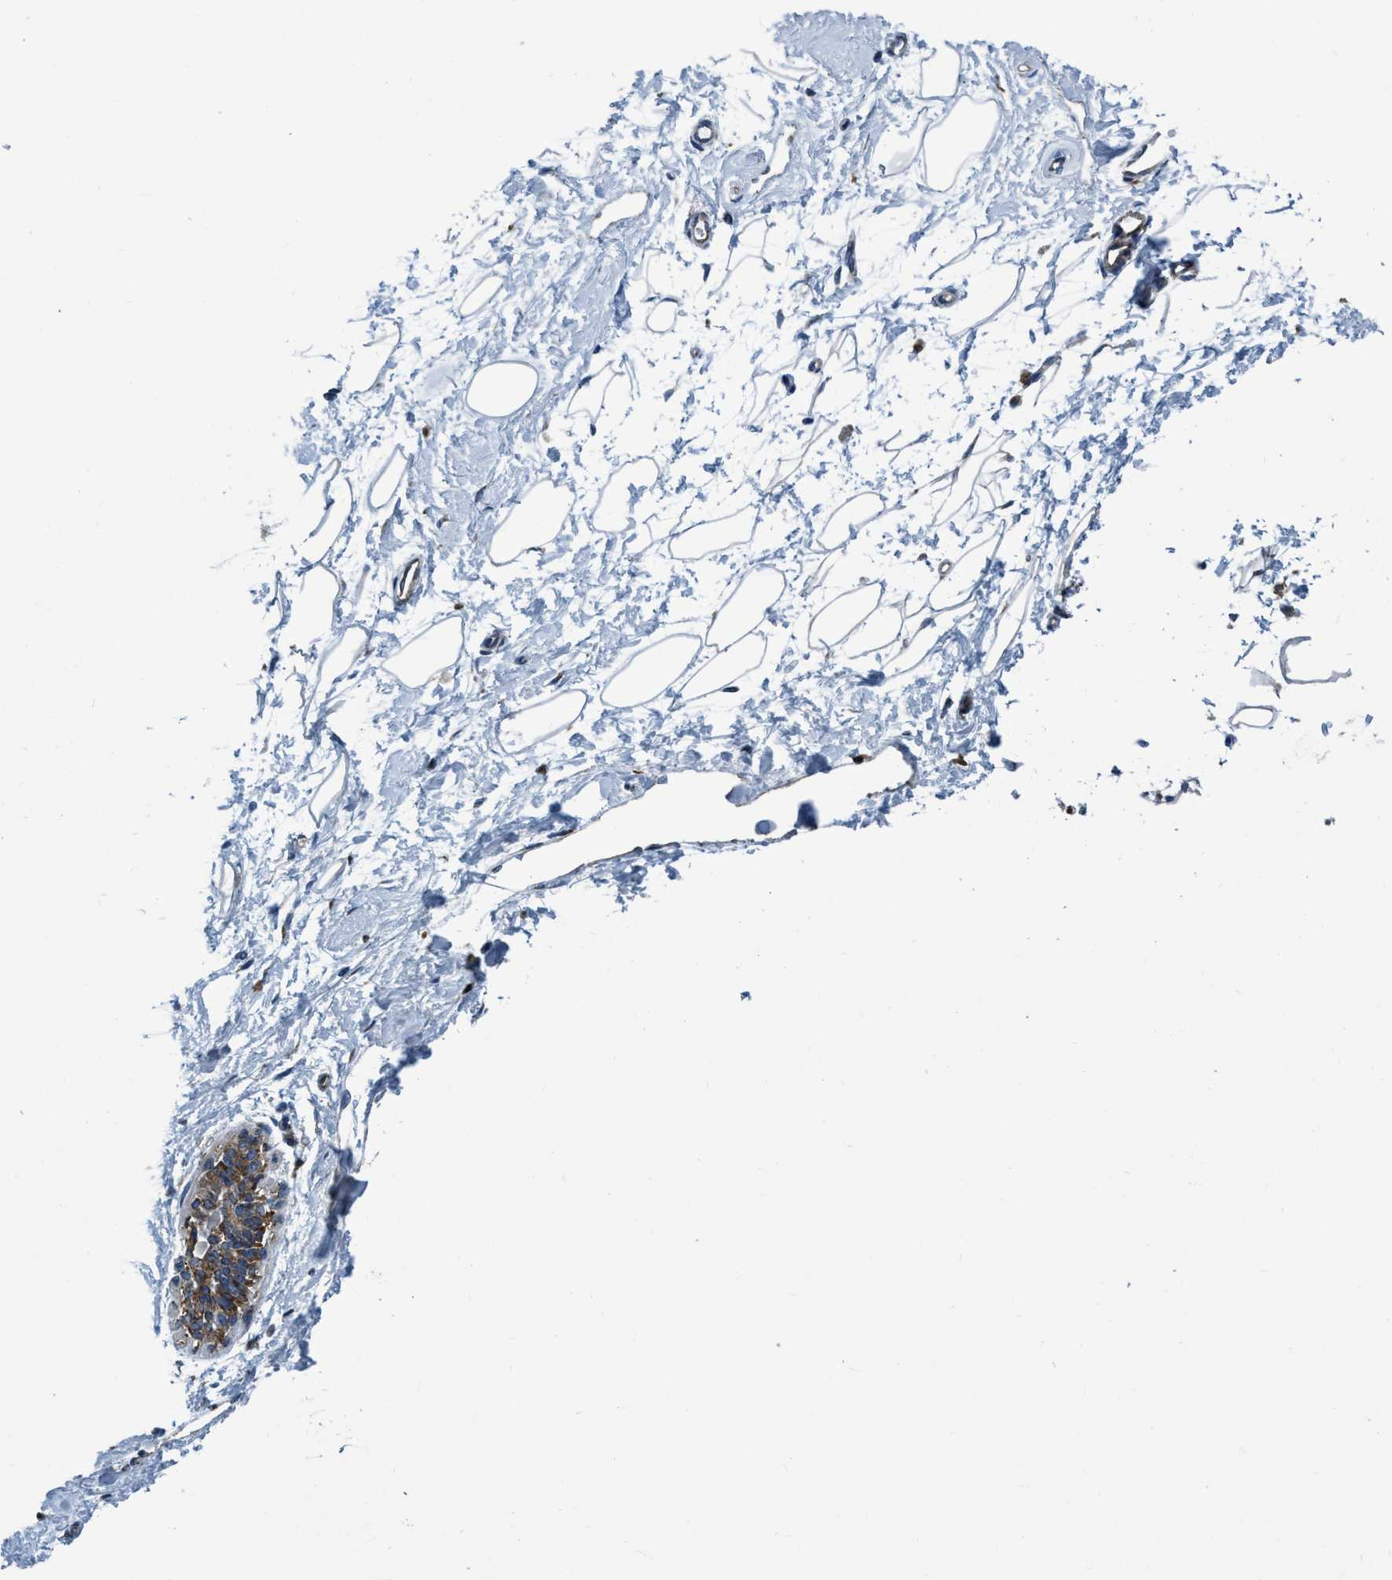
{"staining": {"intensity": "negative", "quantity": "none", "location": "none"}, "tissue": "breast", "cell_type": "Adipocytes", "image_type": "normal", "snomed": [{"axis": "morphology", "description": "Normal tissue, NOS"}, {"axis": "topography", "description": "Breast"}], "caption": "Immunohistochemistry photomicrograph of unremarkable breast: human breast stained with DAB shows no significant protein expression in adipocytes.", "gene": "ARMC9", "patient": {"sex": "female", "age": 45}}